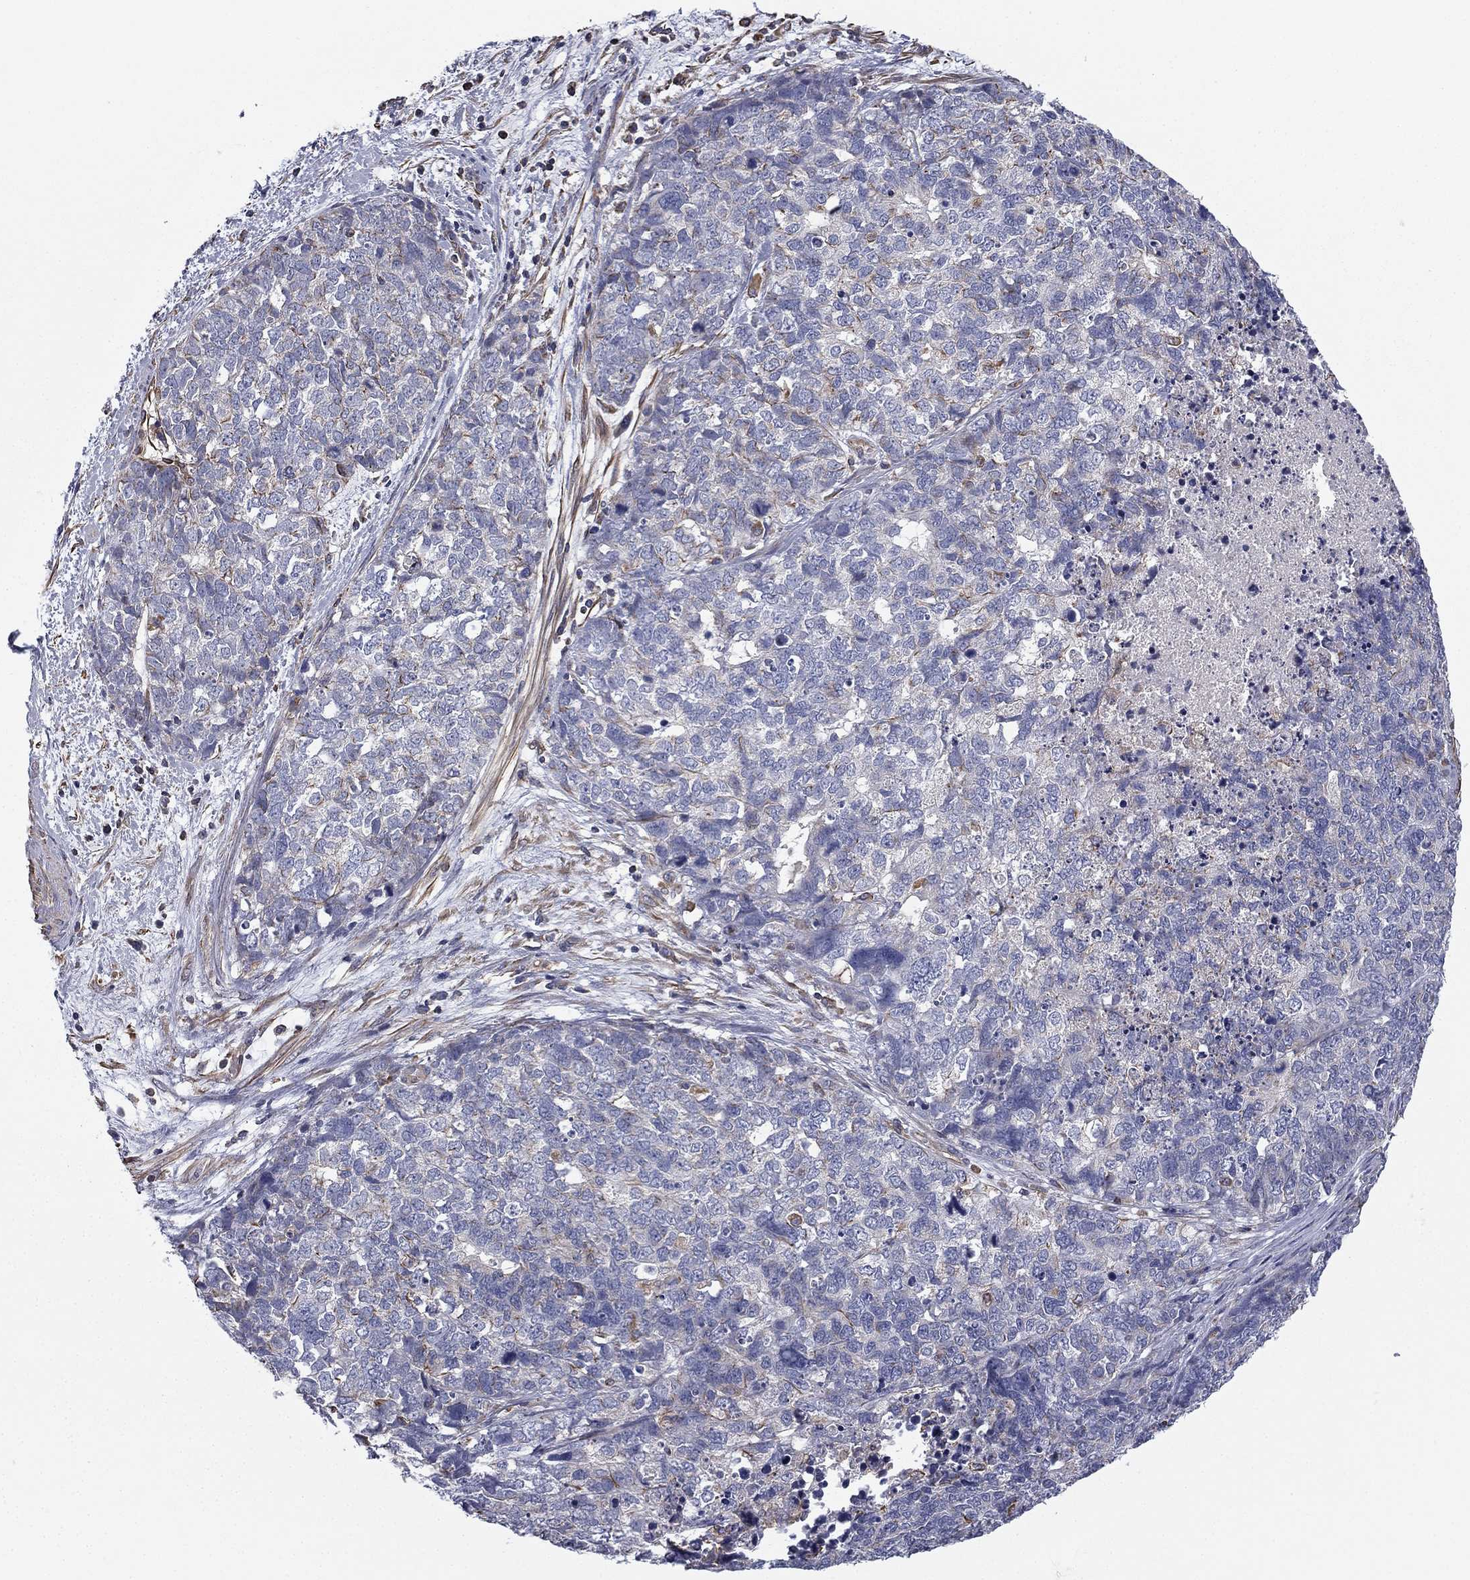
{"staining": {"intensity": "negative", "quantity": "none", "location": "none"}, "tissue": "cervical cancer", "cell_type": "Tumor cells", "image_type": "cancer", "snomed": [{"axis": "morphology", "description": "Squamous cell carcinoma, NOS"}, {"axis": "topography", "description": "Cervix"}], "caption": "IHC photomicrograph of neoplastic tissue: cervical squamous cell carcinoma stained with DAB displays no significant protein positivity in tumor cells.", "gene": "SCUBE1", "patient": {"sex": "female", "age": 63}}